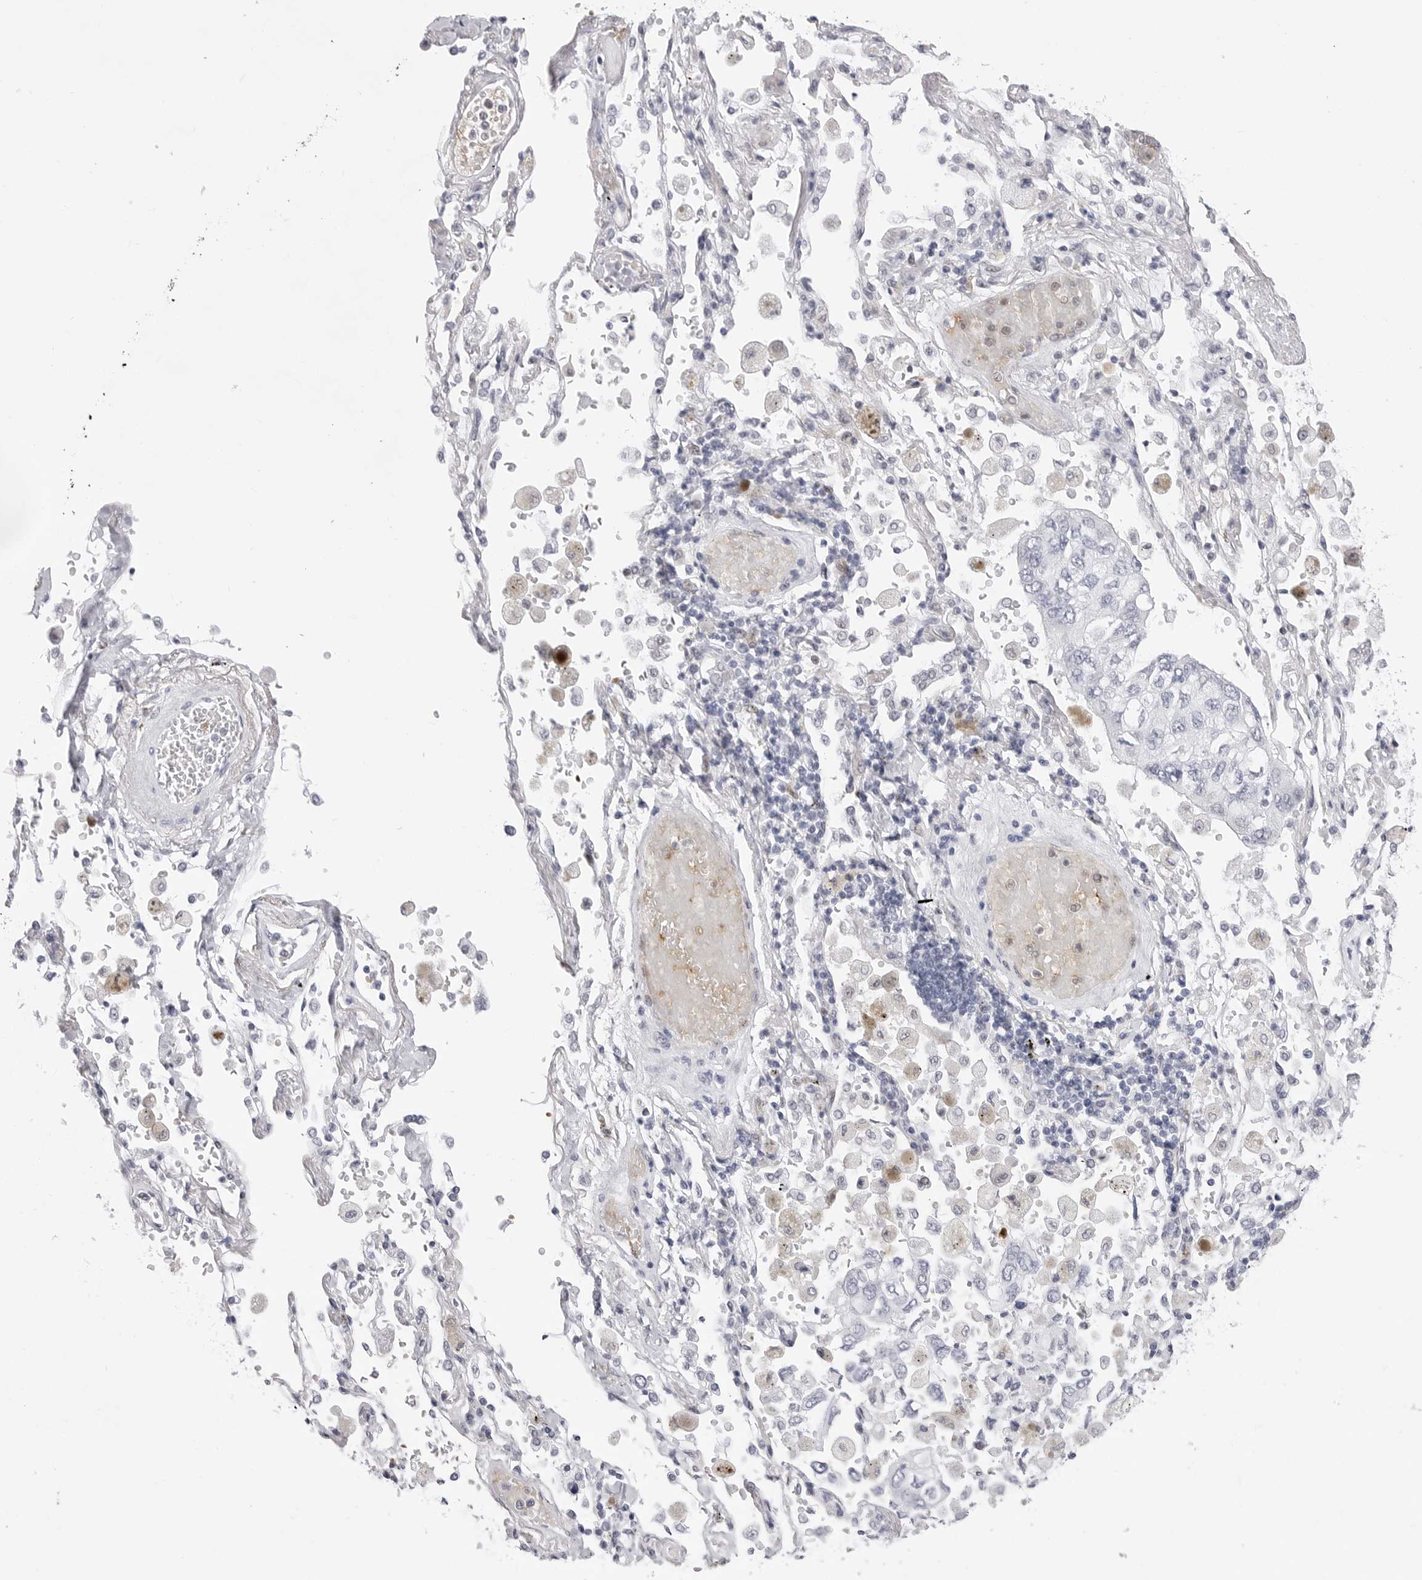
{"staining": {"intensity": "negative", "quantity": "none", "location": "none"}, "tissue": "lung cancer", "cell_type": "Tumor cells", "image_type": "cancer", "snomed": [{"axis": "morphology", "description": "Adenocarcinoma, NOS"}, {"axis": "topography", "description": "Lung"}], "caption": "Photomicrograph shows no protein expression in tumor cells of lung cancer tissue. (DAB (3,3'-diaminobenzidine) IHC, high magnification).", "gene": "TSSK1B", "patient": {"sex": "male", "age": 63}}